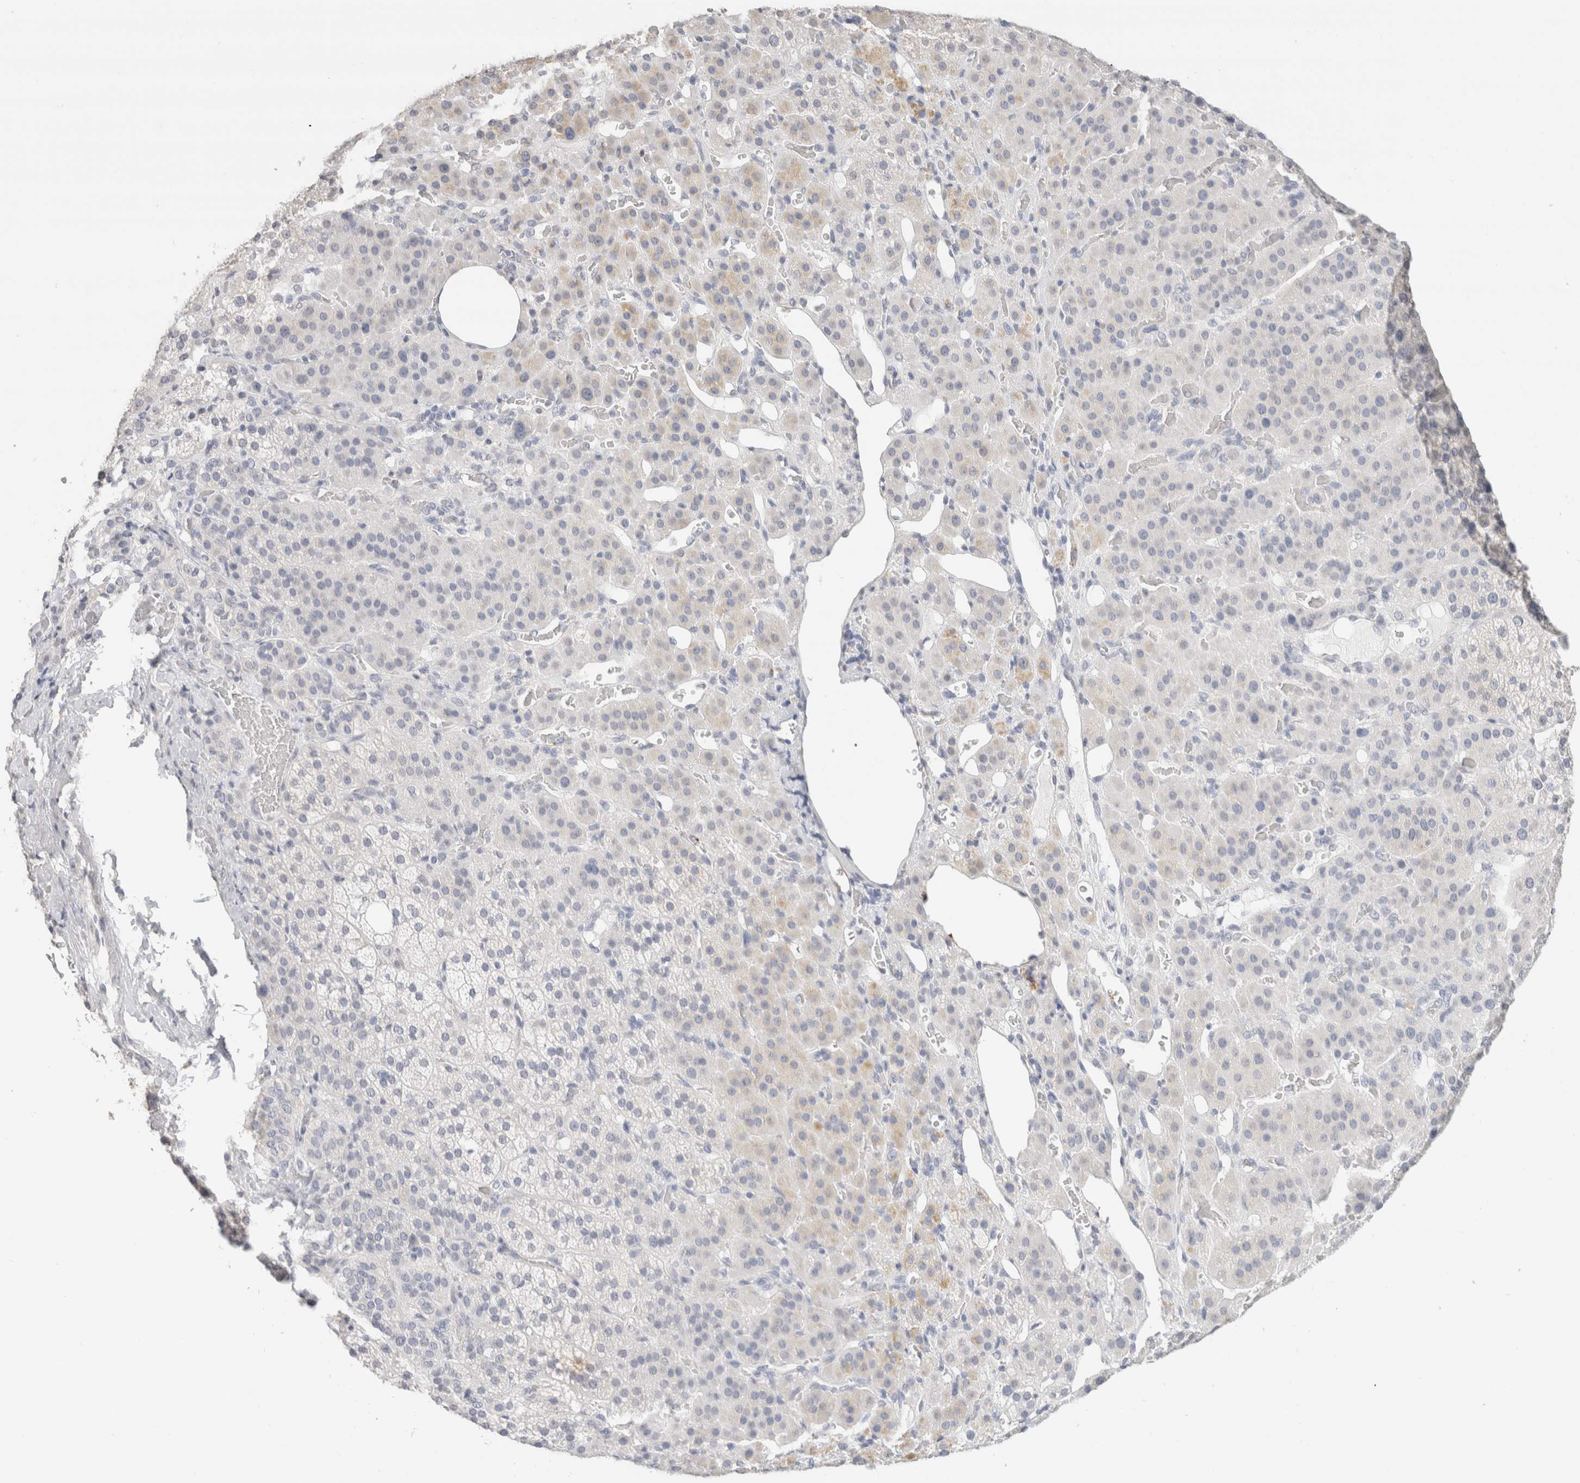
{"staining": {"intensity": "weak", "quantity": "<25%", "location": "cytoplasmic/membranous"}, "tissue": "adrenal gland", "cell_type": "Glandular cells", "image_type": "normal", "snomed": [{"axis": "morphology", "description": "Normal tissue, NOS"}, {"axis": "topography", "description": "Adrenal gland"}], "caption": "A high-resolution micrograph shows immunohistochemistry staining of unremarkable adrenal gland, which reveals no significant positivity in glandular cells.", "gene": "CD80", "patient": {"sex": "male", "age": 57}}